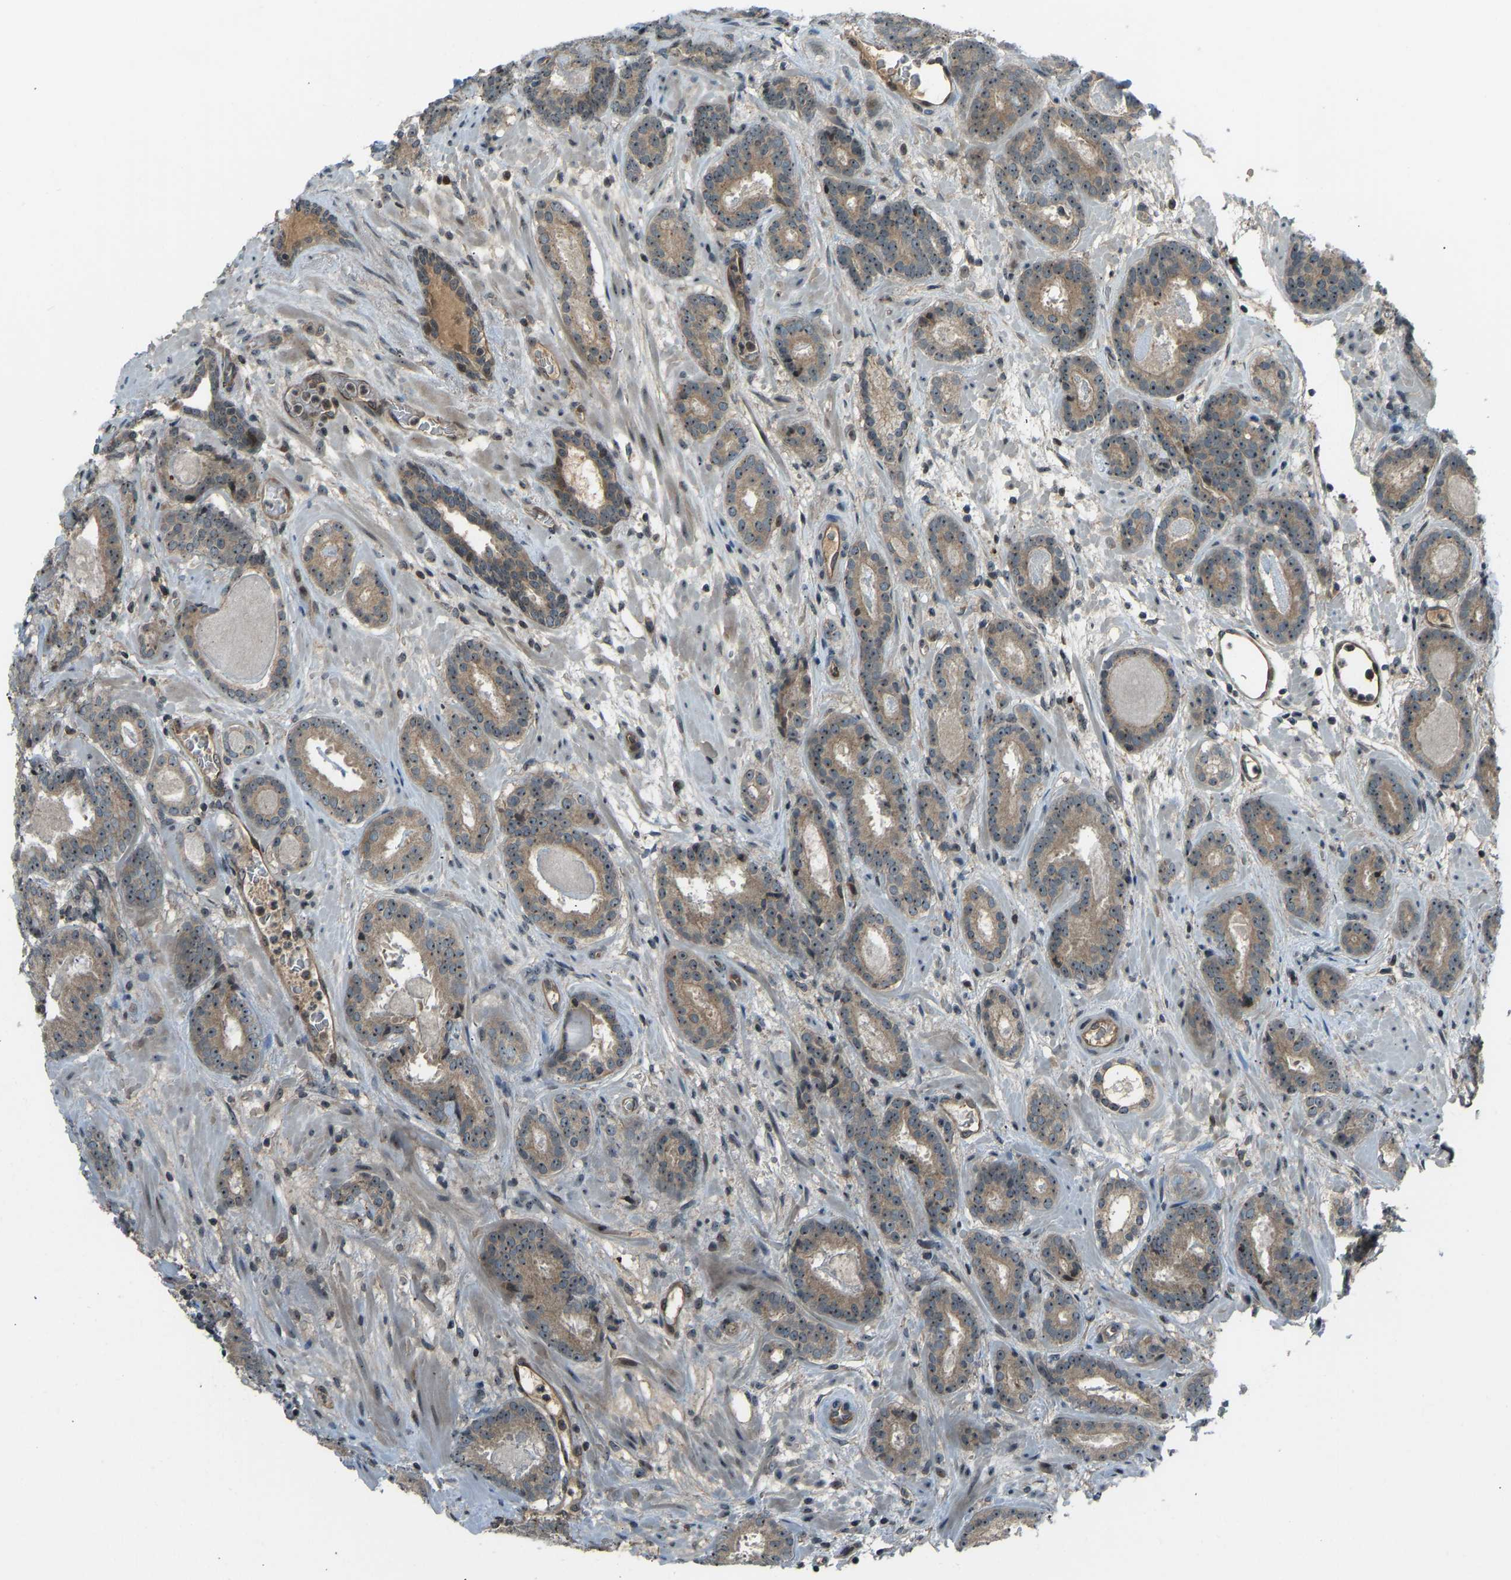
{"staining": {"intensity": "moderate", "quantity": ">75%", "location": "cytoplasmic/membranous,nuclear"}, "tissue": "prostate cancer", "cell_type": "Tumor cells", "image_type": "cancer", "snomed": [{"axis": "morphology", "description": "Adenocarcinoma, Low grade"}, {"axis": "topography", "description": "Prostate"}], "caption": "Protein expression analysis of human prostate adenocarcinoma (low-grade) reveals moderate cytoplasmic/membranous and nuclear positivity in approximately >75% of tumor cells.", "gene": "SVOPL", "patient": {"sex": "male", "age": 69}}